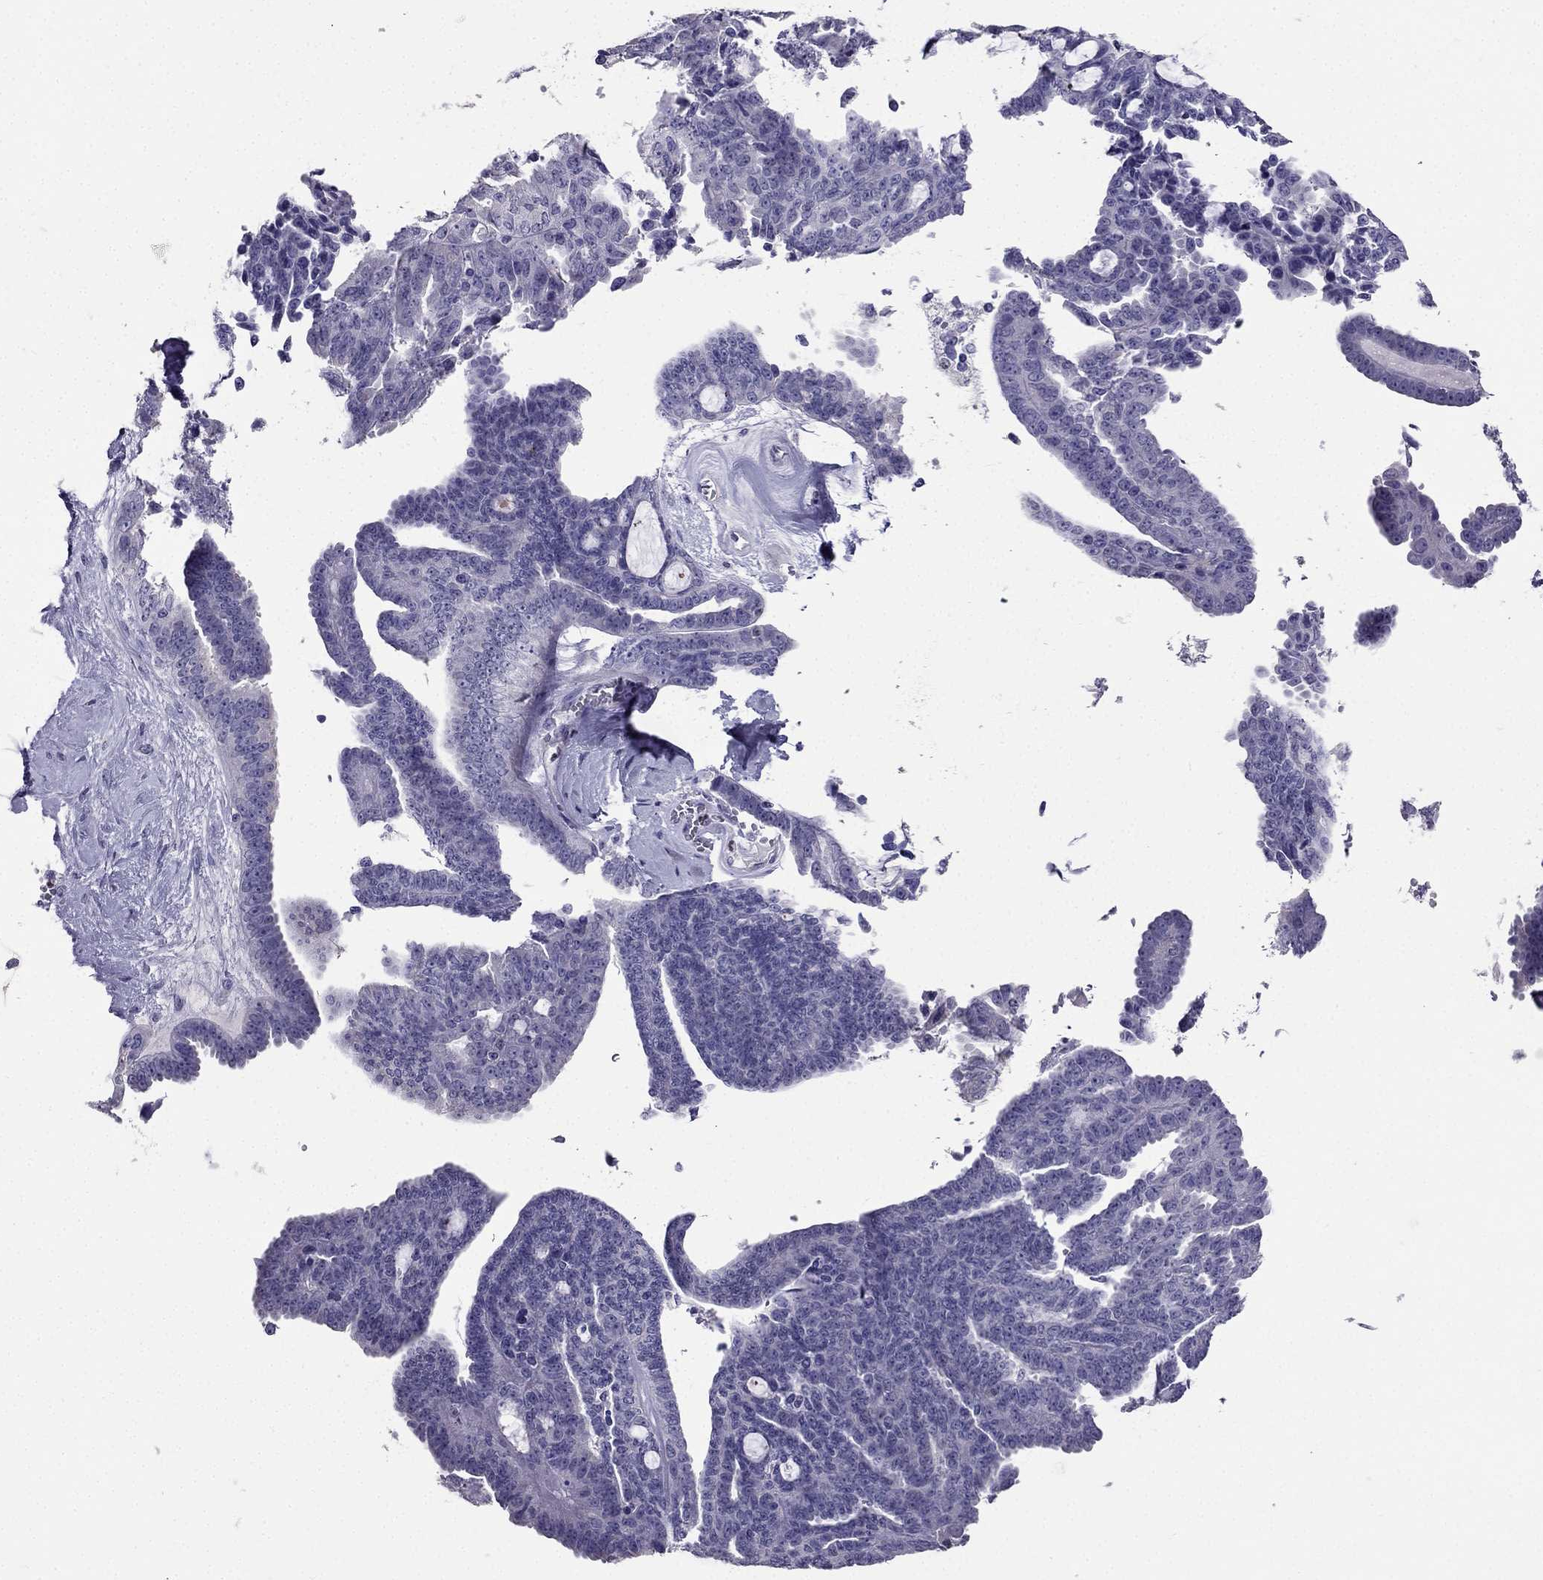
{"staining": {"intensity": "negative", "quantity": "none", "location": "none"}, "tissue": "ovarian cancer", "cell_type": "Tumor cells", "image_type": "cancer", "snomed": [{"axis": "morphology", "description": "Cystadenocarcinoma, serous, NOS"}, {"axis": "topography", "description": "Ovary"}], "caption": "Tumor cells are negative for protein expression in human ovarian cancer.", "gene": "ARID3A", "patient": {"sex": "female", "age": 71}}